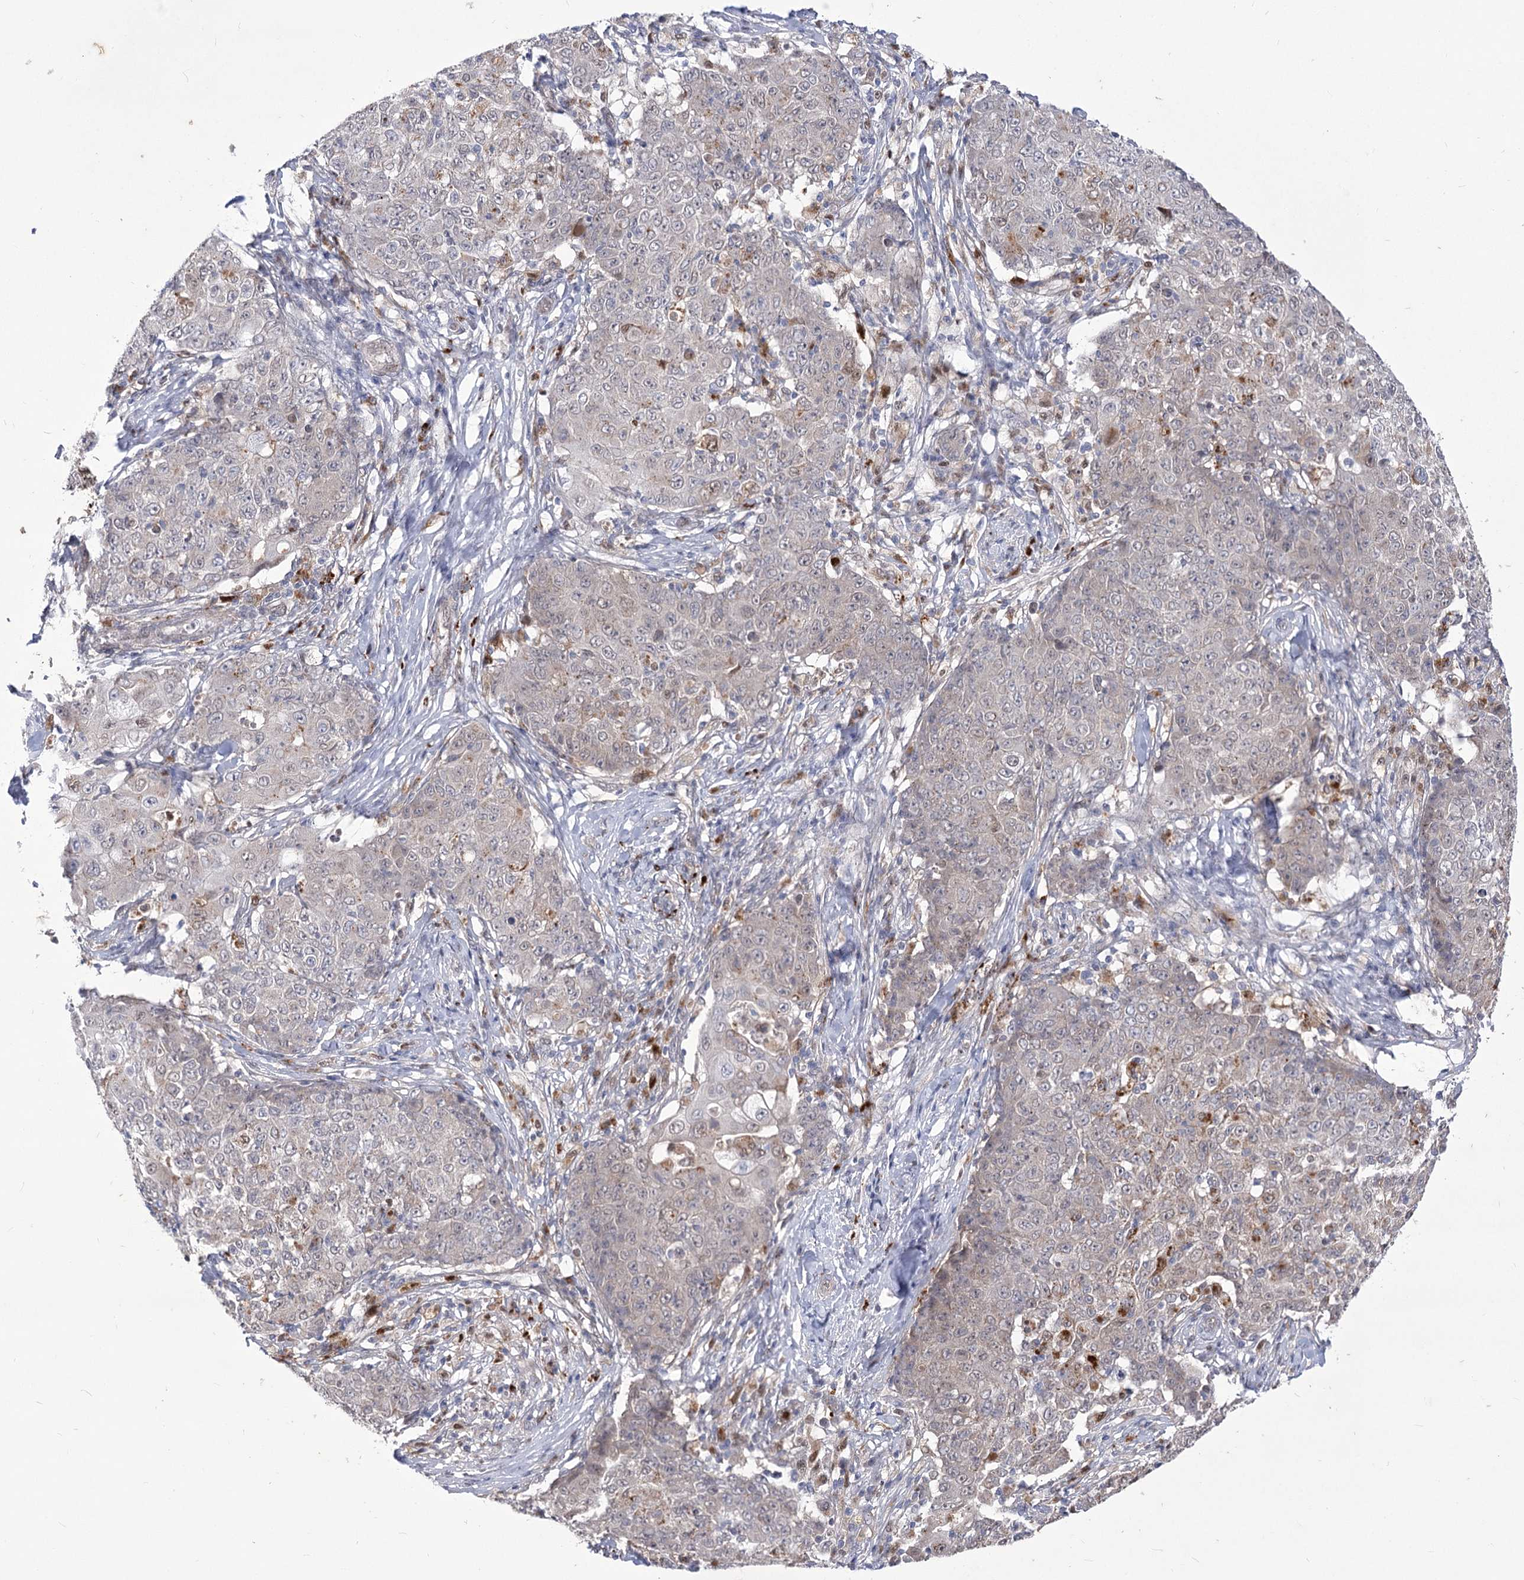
{"staining": {"intensity": "negative", "quantity": "none", "location": "none"}, "tissue": "ovarian cancer", "cell_type": "Tumor cells", "image_type": "cancer", "snomed": [{"axis": "morphology", "description": "Carcinoma, endometroid"}, {"axis": "topography", "description": "Ovary"}], "caption": "This micrograph is of ovarian cancer stained with IHC to label a protein in brown with the nuclei are counter-stained blue. There is no positivity in tumor cells.", "gene": "SIAE", "patient": {"sex": "female", "age": 42}}